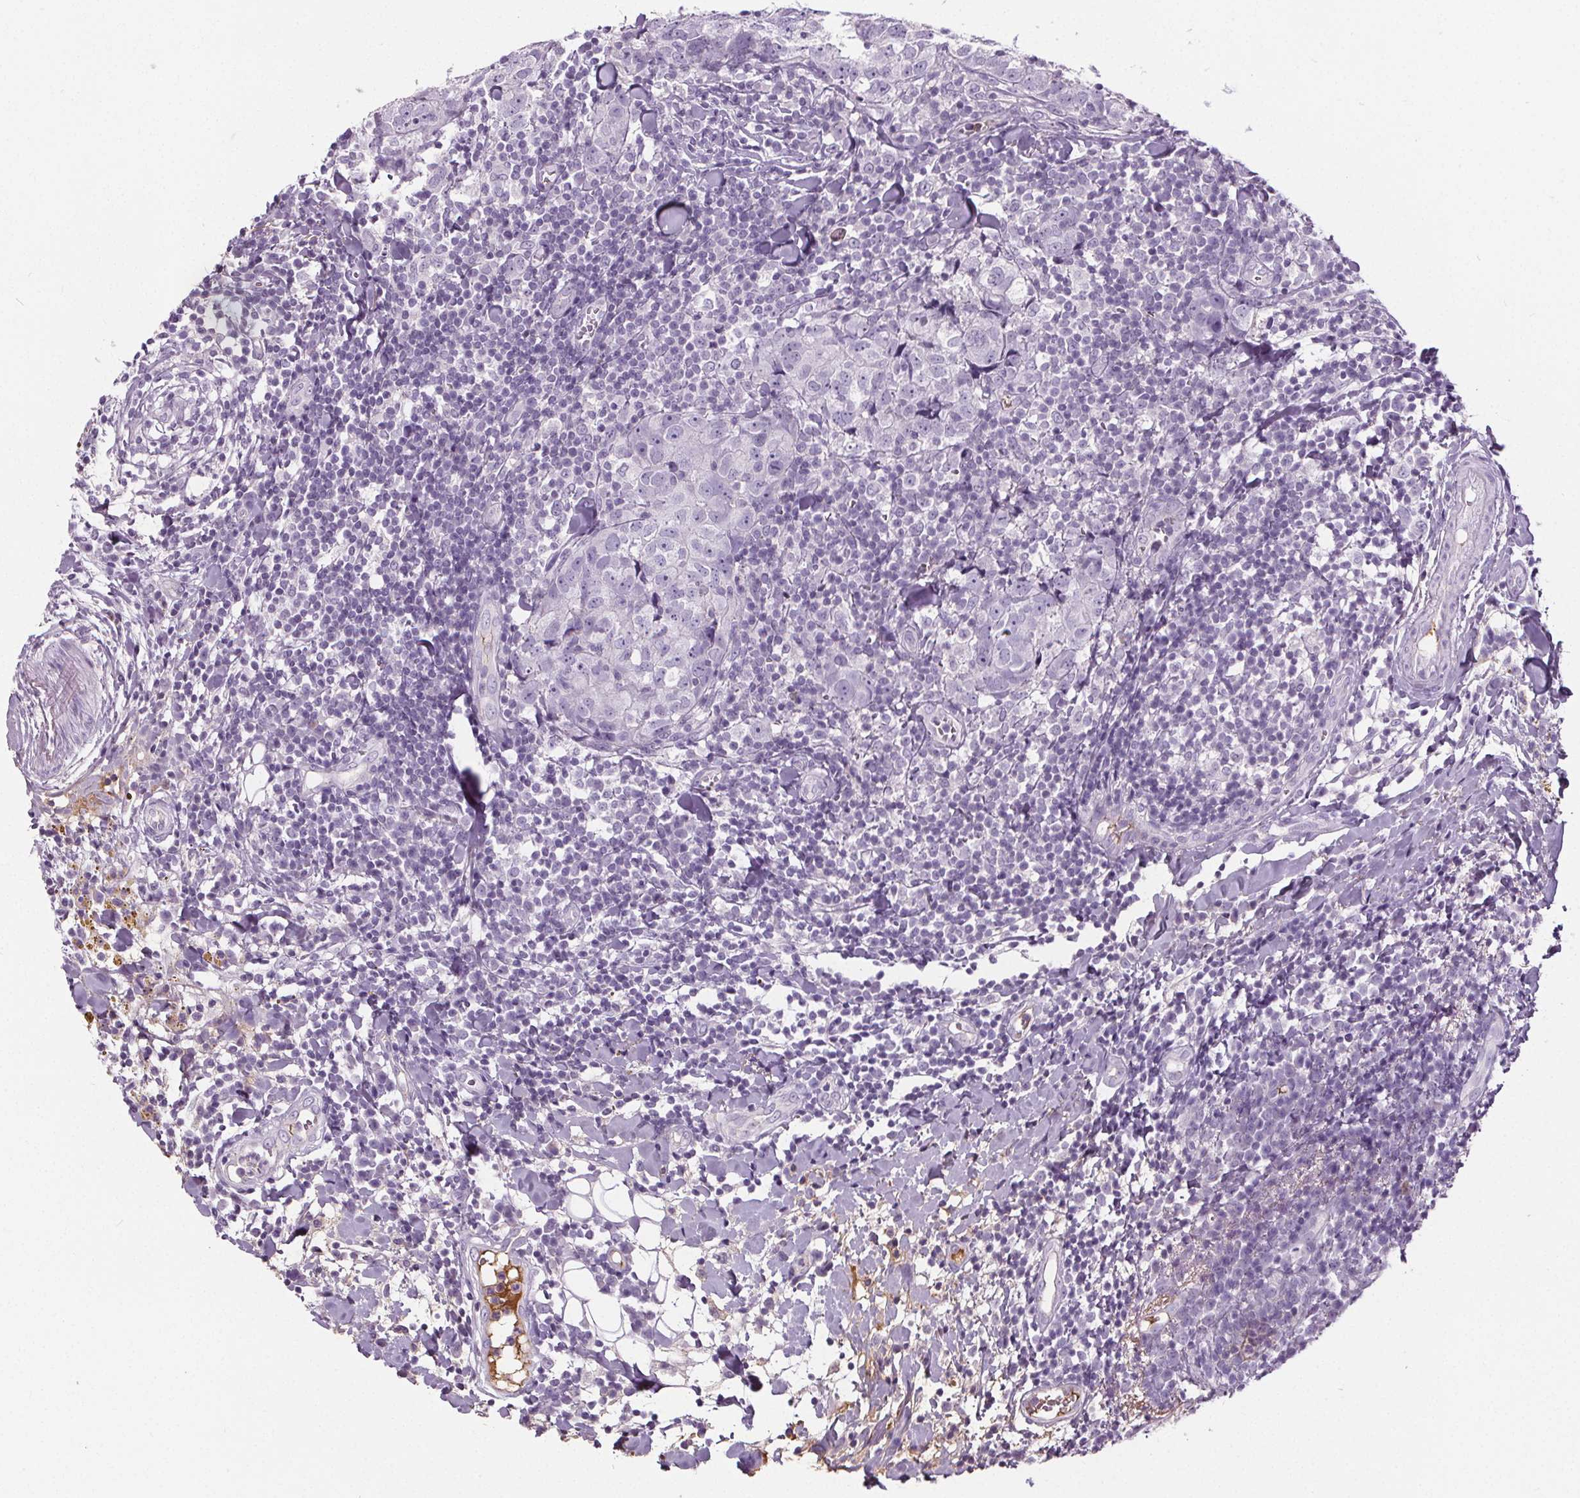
{"staining": {"intensity": "negative", "quantity": "none", "location": "none"}, "tissue": "breast cancer", "cell_type": "Tumor cells", "image_type": "cancer", "snomed": [{"axis": "morphology", "description": "Duct carcinoma"}, {"axis": "topography", "description": "Breast"}], "caption": "A micrograph of human infiltrating ductal carcinoma (breast) is negative for staining in tumor cells. (Stains: DAB IHC with hematoxylin counter stain, Microscopy: brightfield microscopy at high magnification).", "gene": "CD5L", "patient": {"sex": "female", "age": 30}}